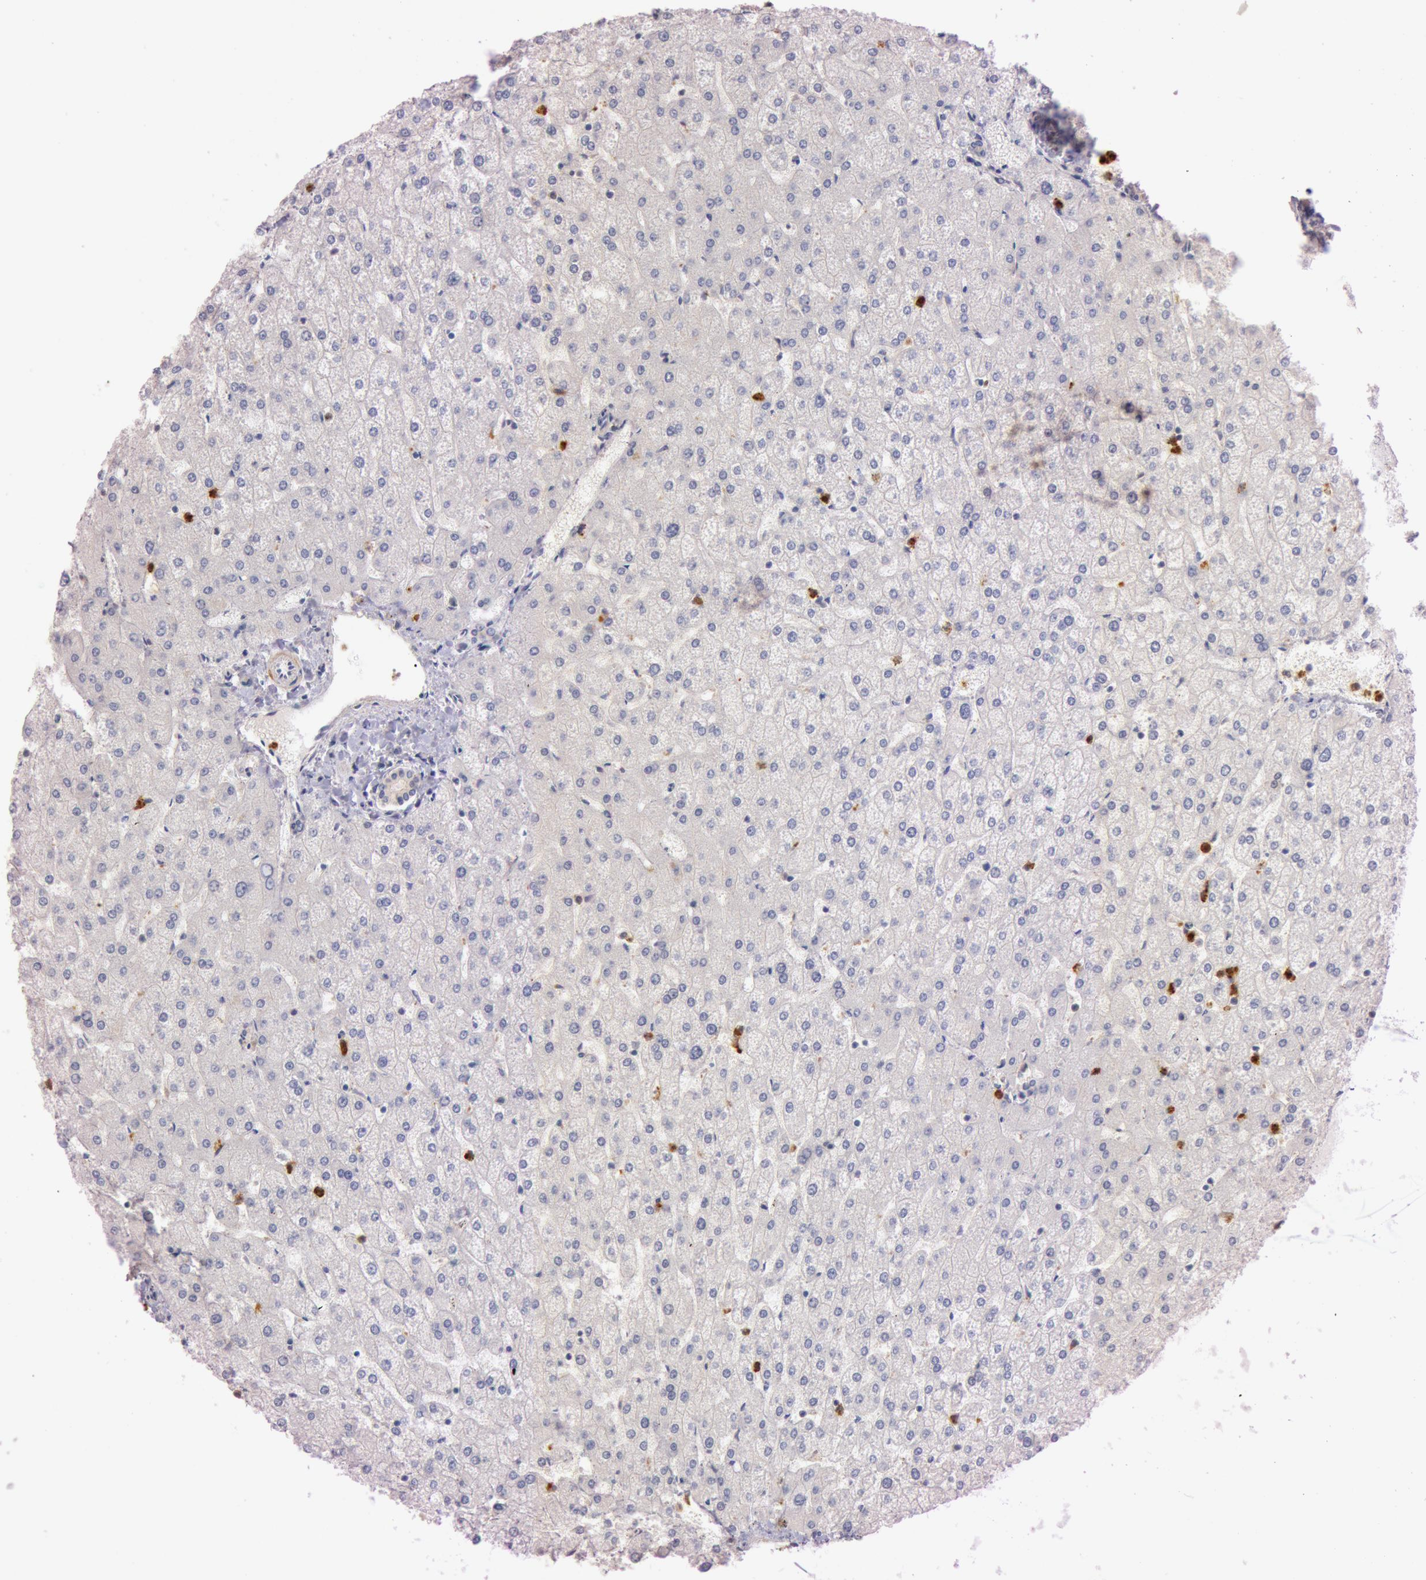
{"staining": {"intensity": "negative", "quantity": "none", "location": "none"}, "tissue": "liver", "cell_type": "Cholangiocytes", "image_type": "normal", "snomed": [{"axis": "morphology", "description": "Normal tissue, NOS"}, {"axis": "topography", "description": "Liver"}], "caption": "A high-resolution image shows IHC staining of unremarkable liver, which demonstrates no significant staining in cholangiocytes. (Brightfield microscopy of DAB (3,3'-diaminobenzidine) immunohistochemistry (IHC) at high magnification).", "gene": "ATG2B", "patient": {"sex": "female", "age": 32}}